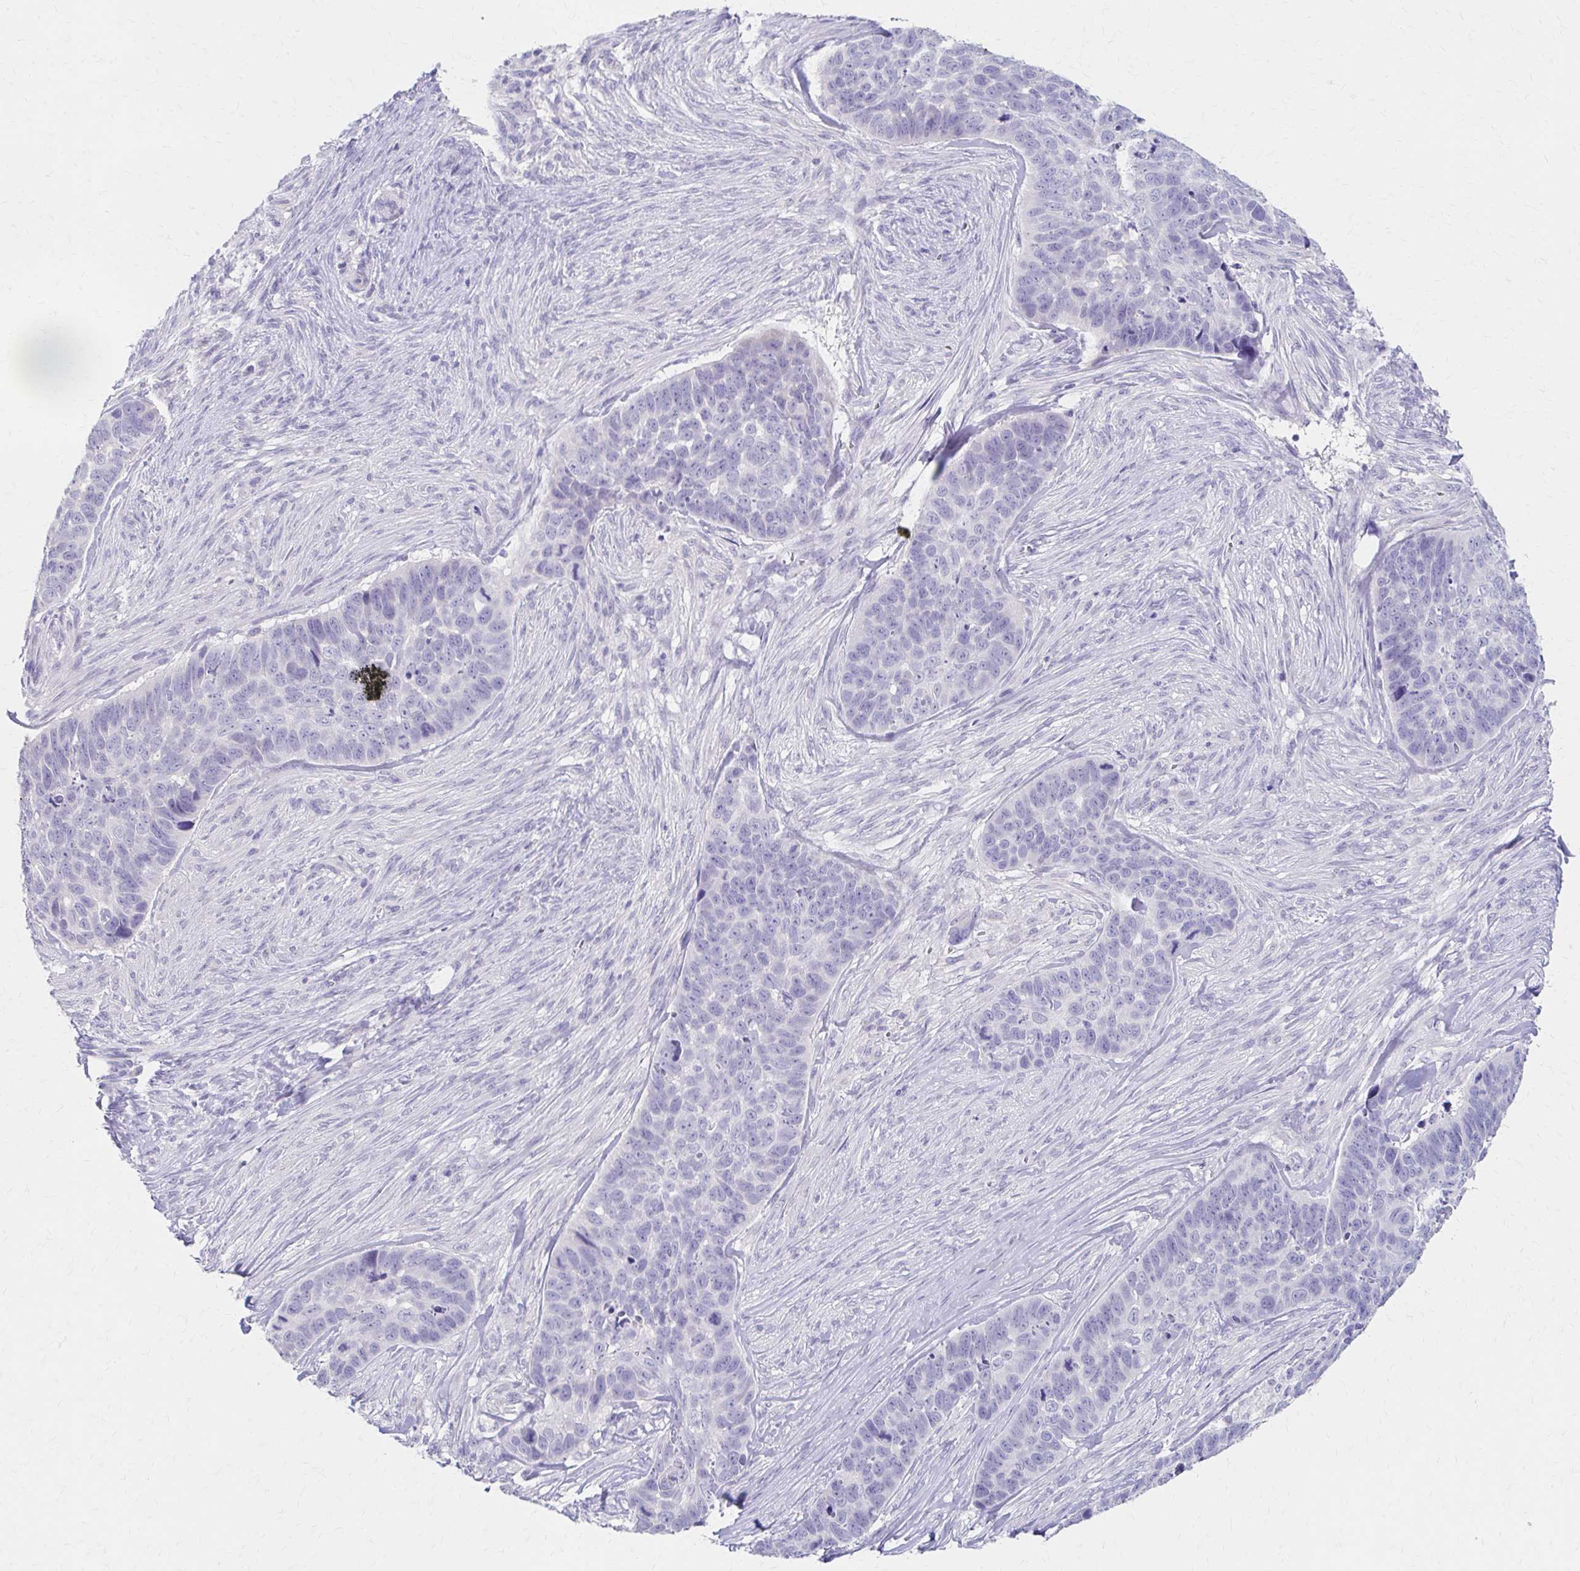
{"staining": {"intensity": "negative", "quantity": "none", "location": "none"}, "tissue": "skin cancer", "cell_type": "Tumor cells", "image_type": "cancer", "snomed": [{"axis": "morphology", "description": "Basal cell carcinoma"}, {"axis": "topography", "description": "Skin"}], "caption": "Photomicrograph shows no protein staining in tumor cells of skin cancer (basal cell carcinoma) tissue.", "gene": "AZGP1", "patient": {"sex": "female", "age": 82}}